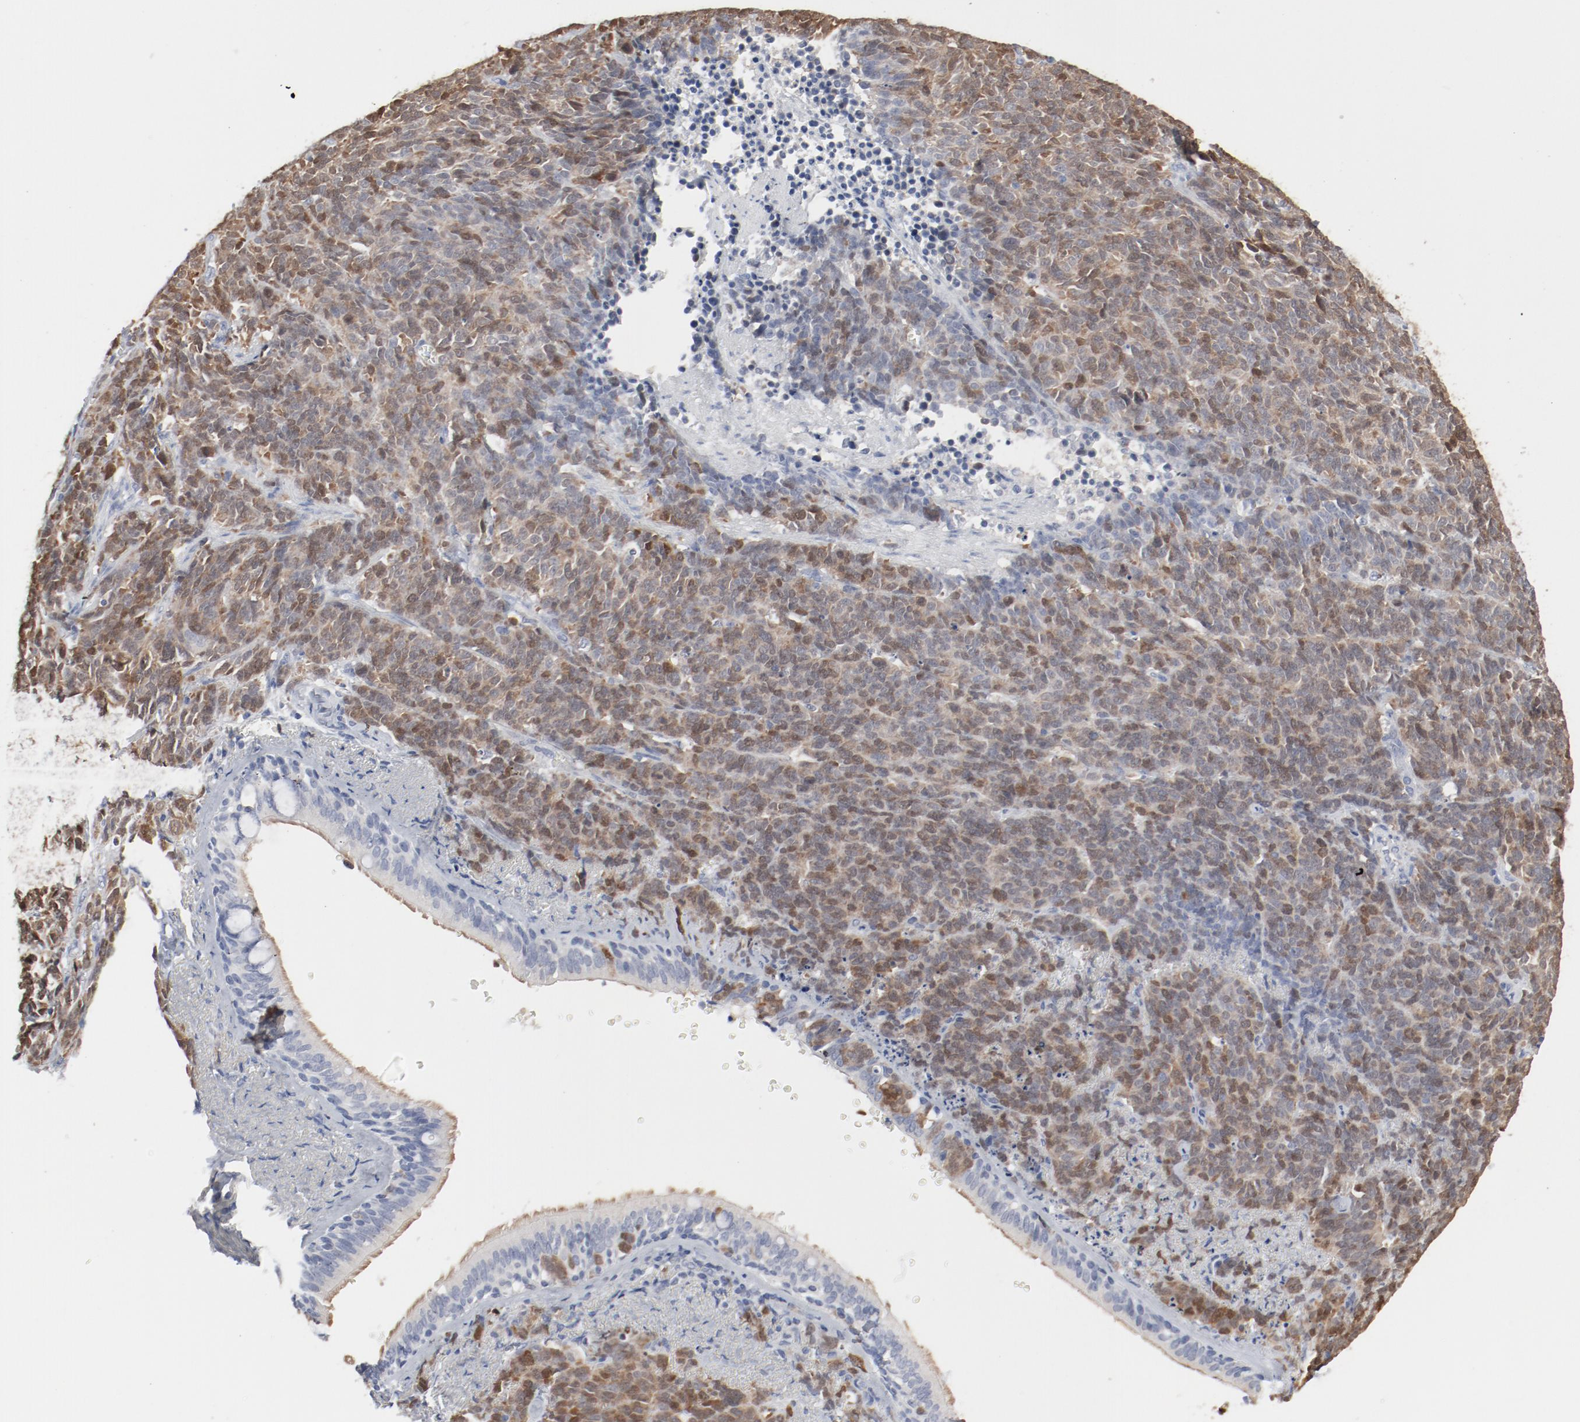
{"staining": {"intensity": "moderate", "quantity": ">75%", "location": "cytoplasmic/membranous,nuclear"}, "tissue": "lung cancer", "cell_type": "Tumor cells", "image_type": "cancer", "snomed": [{"axis": "morphology", "description": "Neoplasm, malignant, NOS"}, {"axis": "topography", "description": "Lung"}], "caption": "Lung cancer stained for a protein exhibits moderate cytoplasmic/membranous and nuclear positivity in tumor cells.", "gene": "CDK1", "patient": {"sex": "female", "age": 58}}